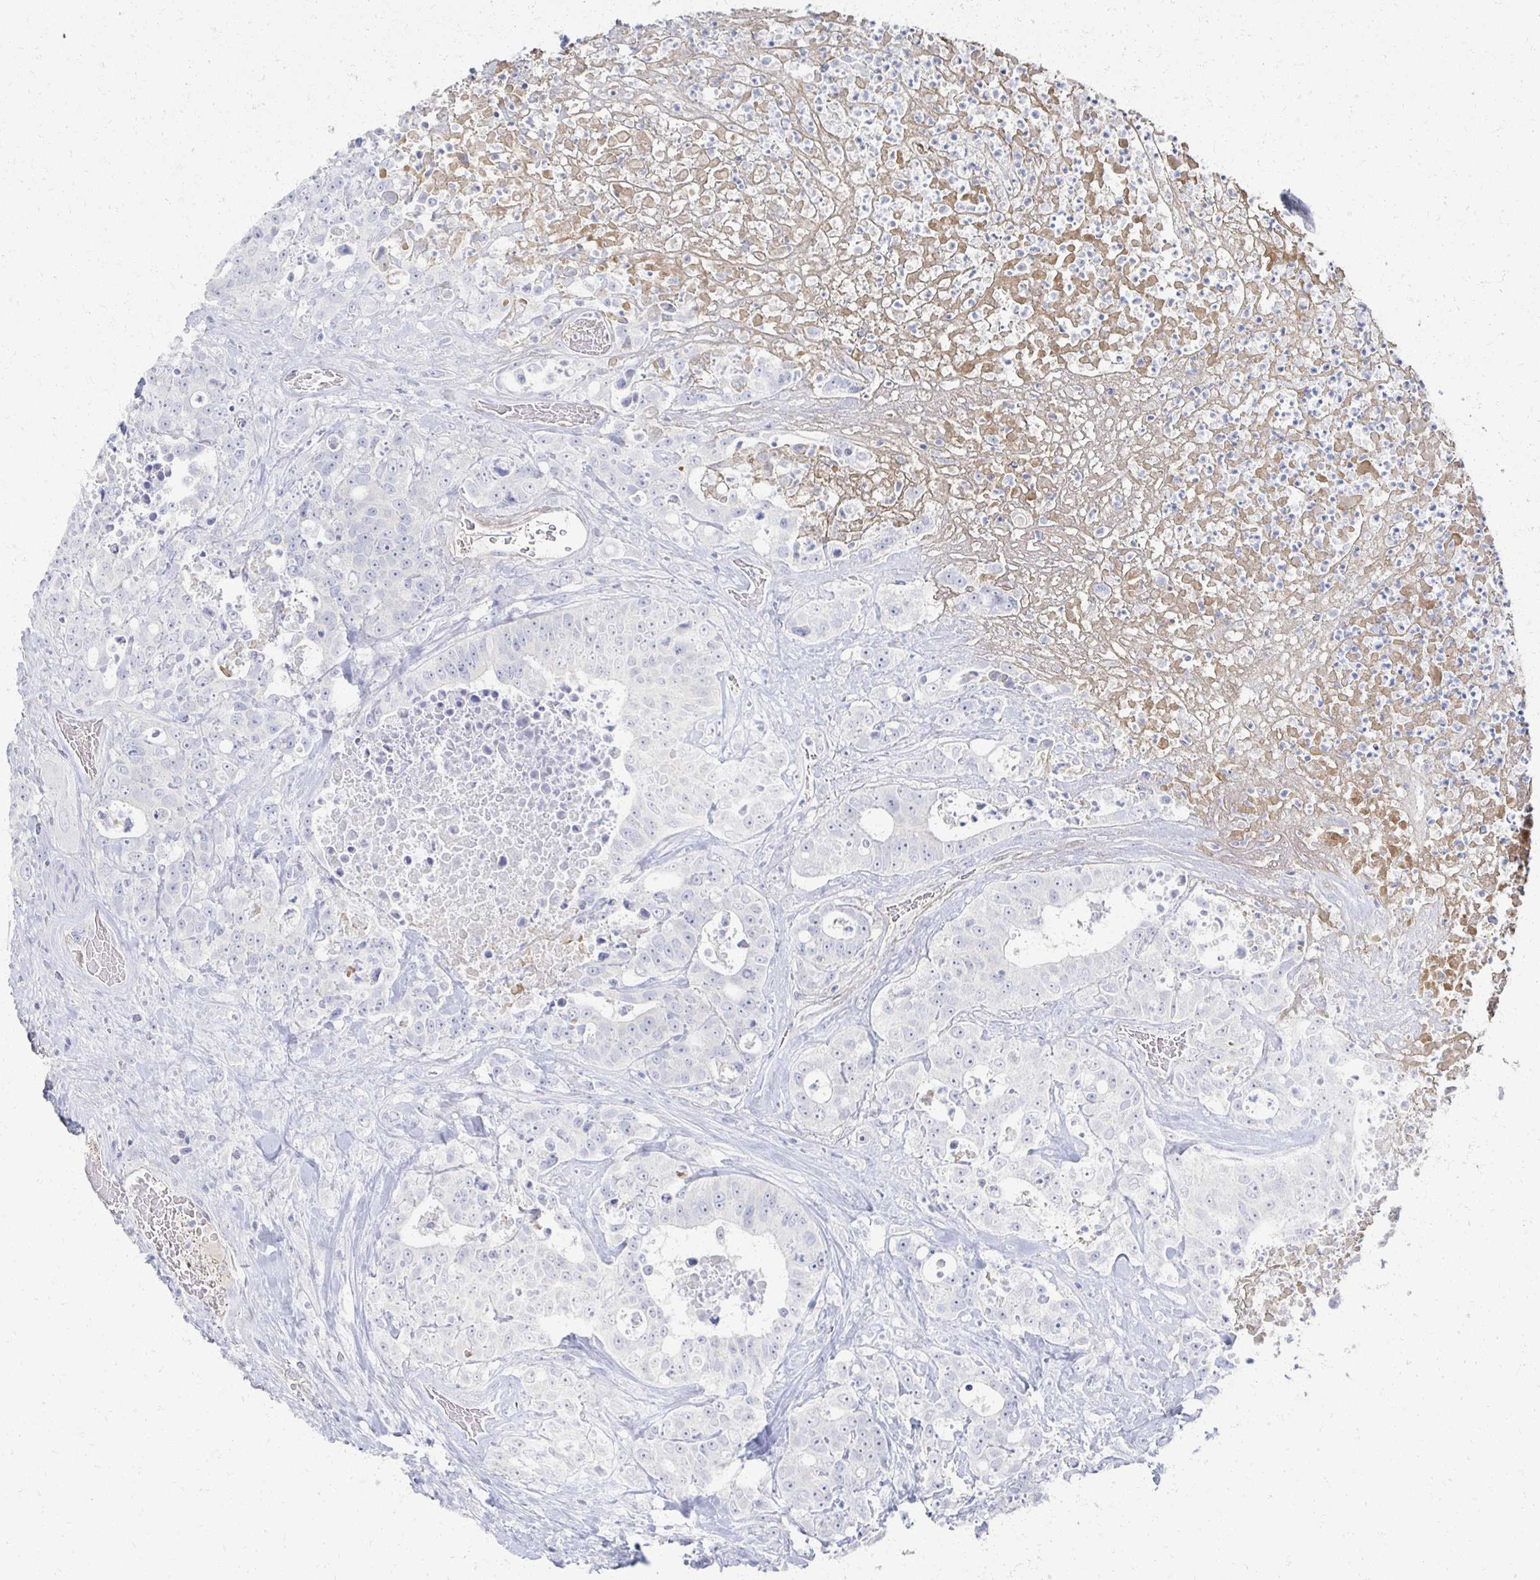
{"staining": {"intensity": "negative", "quantity": "none", "location": "none"}, "tissue": "colorectal cancer", "cell_type": "Tumor cells", "image_type": "cancer", "snomed": [{"axis": "morphology", "description": "Adenocarcinoma, NOS"}, {"axis": "topography", "description": "Rectum"}], "caption": "IHC of human colorectal cancer (adenocarcinoma) exhibits no positivity in tumor cells.", "gene": "PRR20A", "patient": {"sex": "female", "age": 62}}